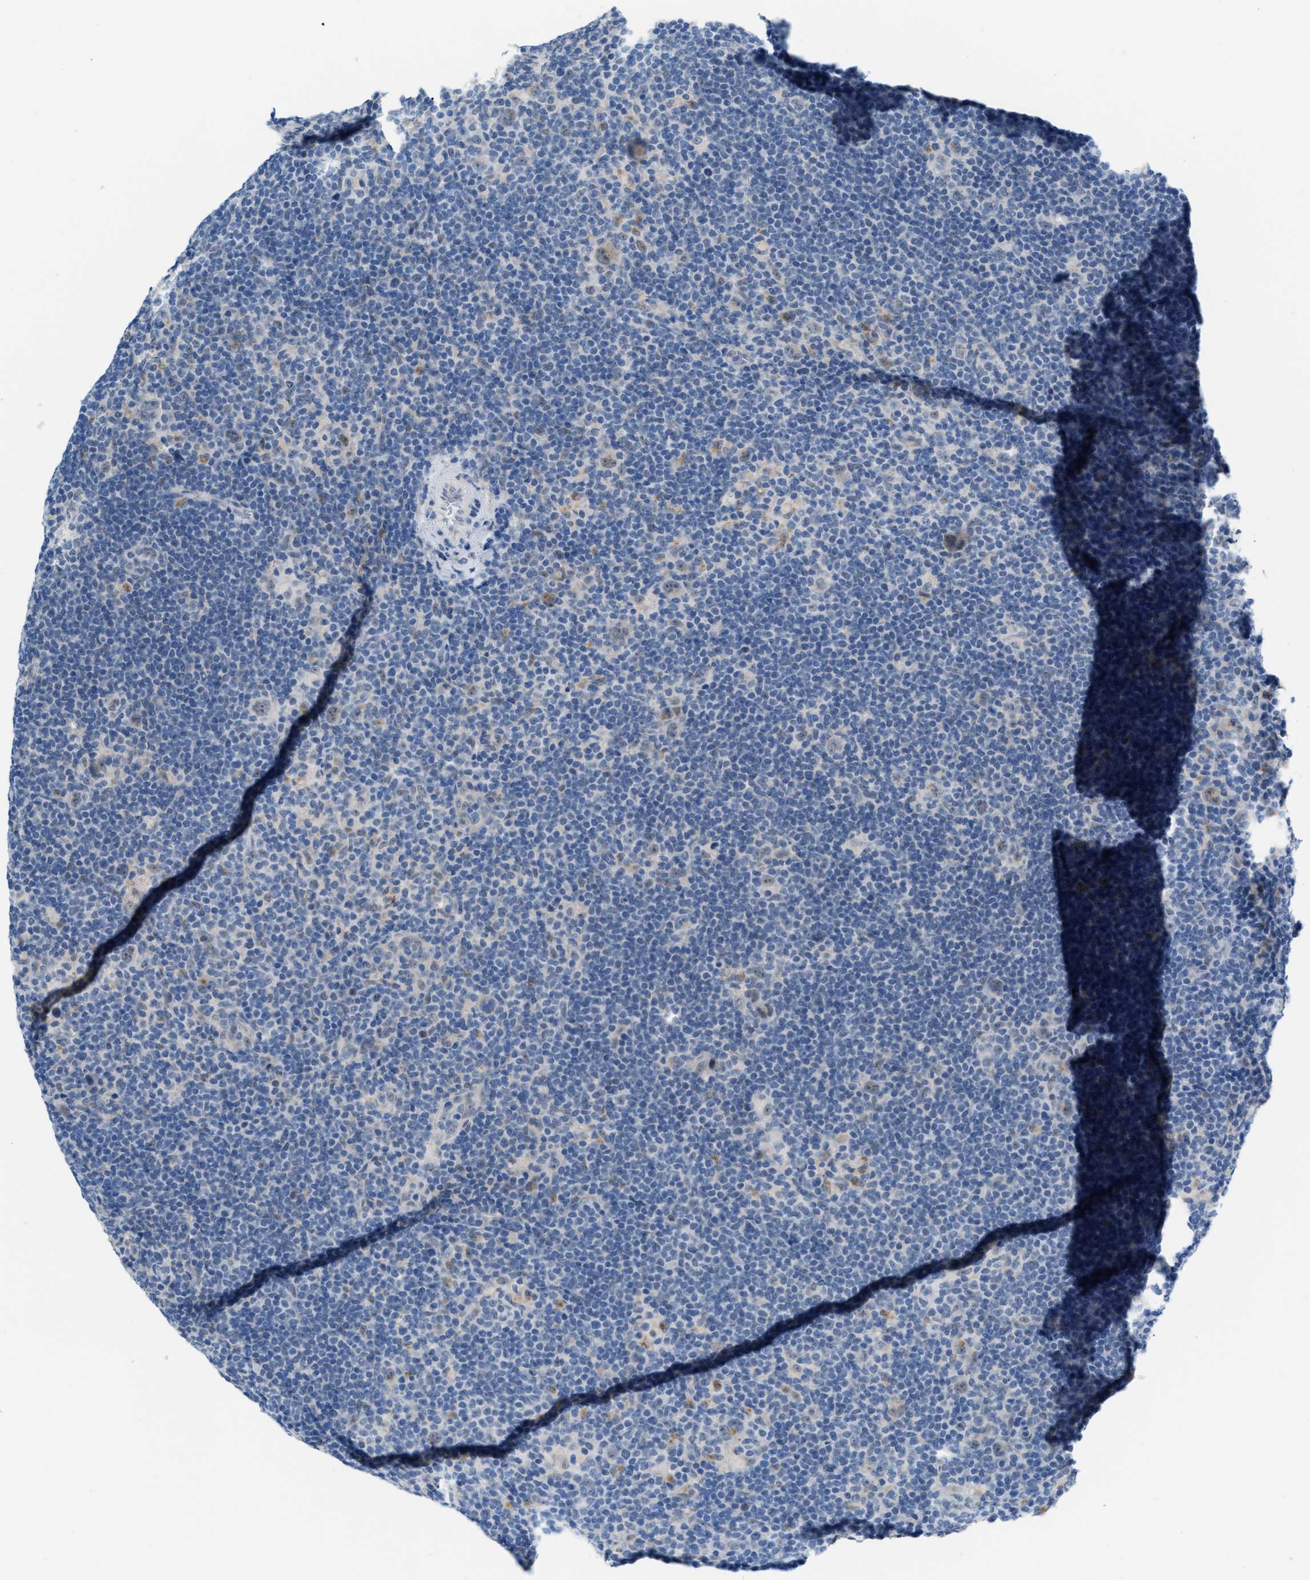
{"staining": {"intensity": "weak", "quantity": "<25%", "location": "nuclear"}, "tissue": "lymphoma", "cell_type": "Tumor cells", "image_type": "cancer", "snomed": [{"axis": "morphology", "description": "Hodgkin's disease, NOS"}, {"axis": "topography", "description": "Lymph node"}], "caption": "IHC photomicrograph of neoplastic tissue: lymphoma stained with DAB (3,3'-diaminobenzidine) exhibits no significant protein expression in tumor cells.", "gene": "PHRF1", "patient": {"sex": "female", "age": 57}}